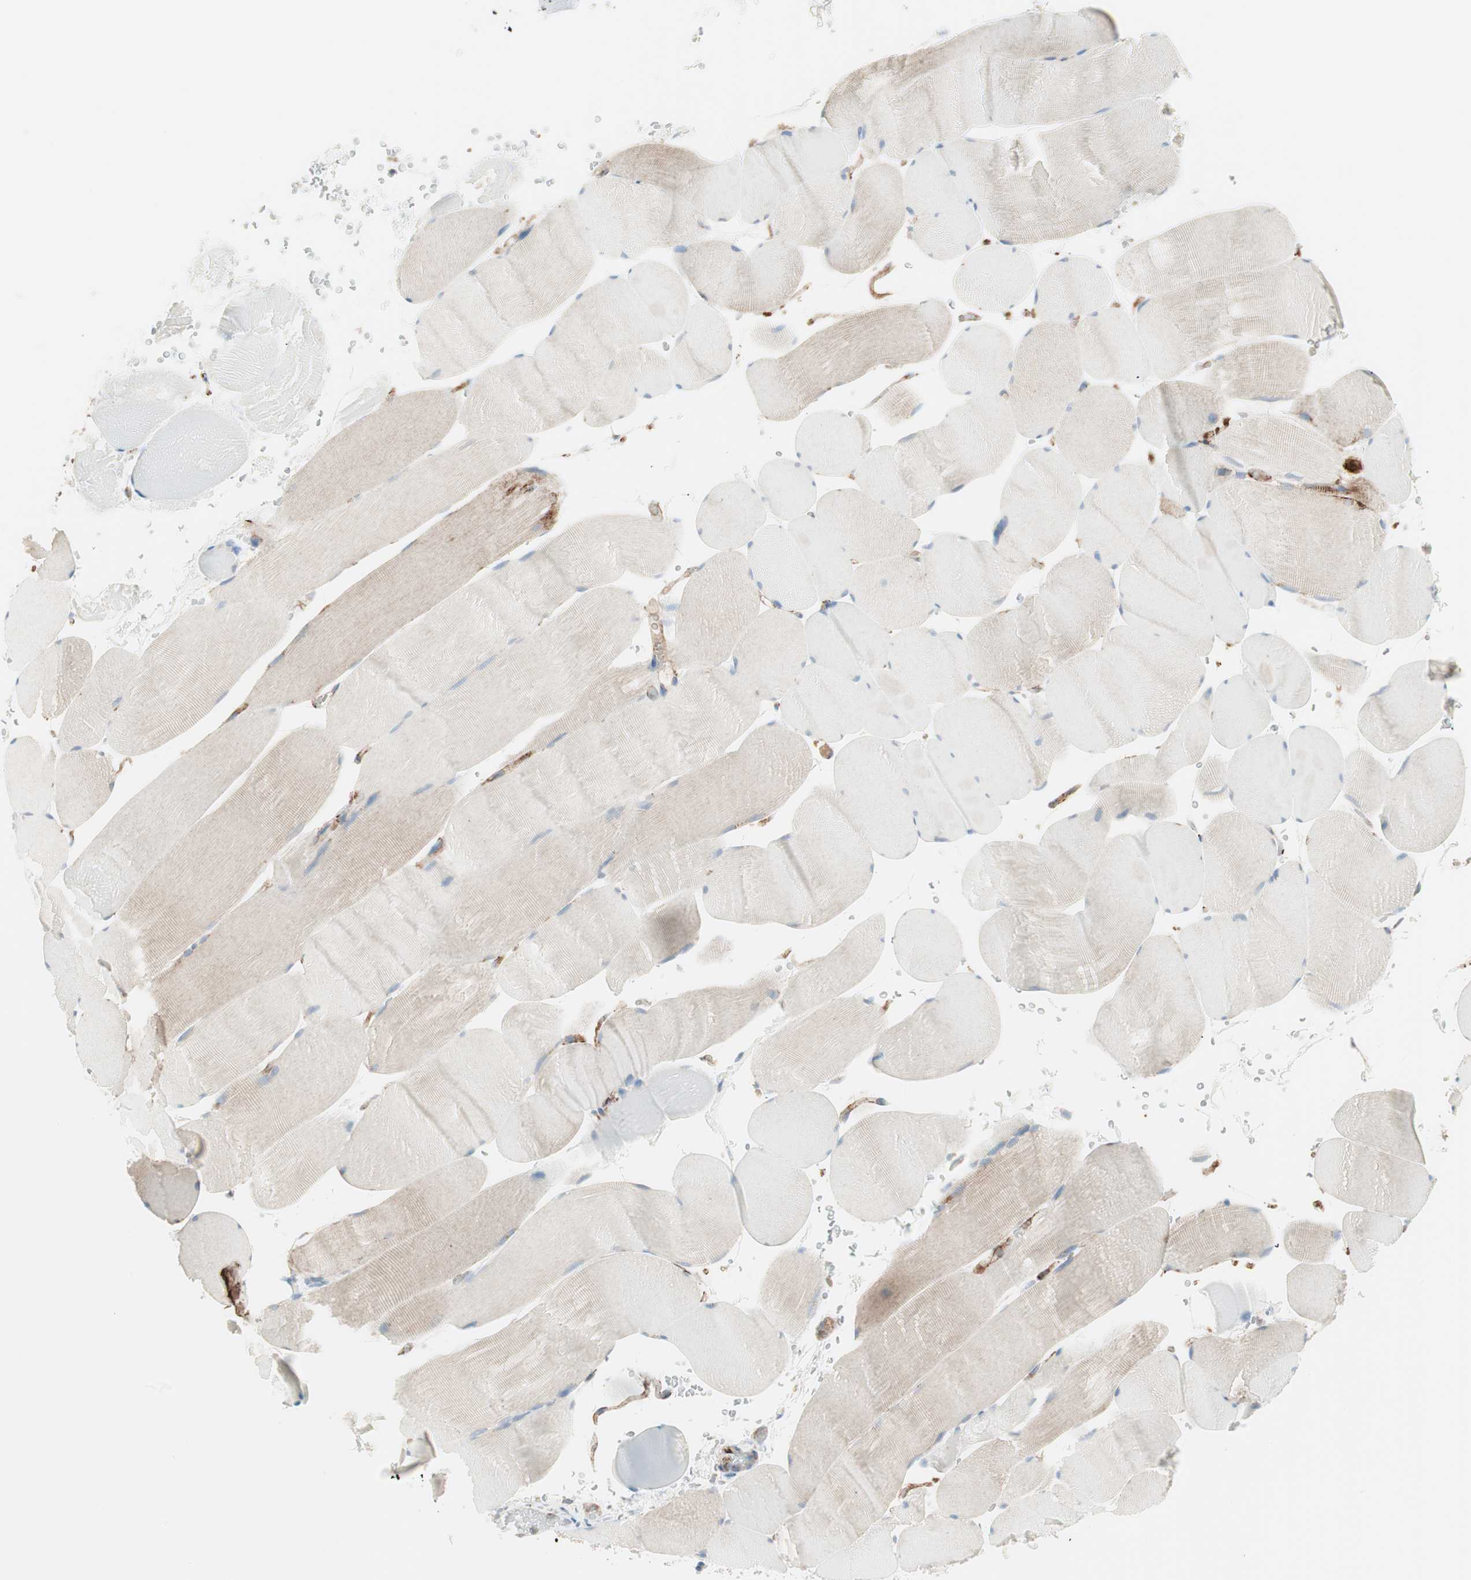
{"staining": {"intensity": "weak", "quantity": "25%-75%", "location": "cytoplasmic/membranous"}, "tissue": "skeletal muscle", "cell_type": "Myocytes", "image_type": "normal", "snomed": [{"axis": "morphology", "description": "Normal tissue, NOS"}, {"axis": "topography", "description": "Skeletal muscle"}], "caption": "Human skeletal muscle stained for a protein (brown) displays weak cytoplasmic/membranous positive staining in about 25%-75% of myocytes.", "gene": "ATP6V1G1", "patient": {"sex": "male", "age": 62}}